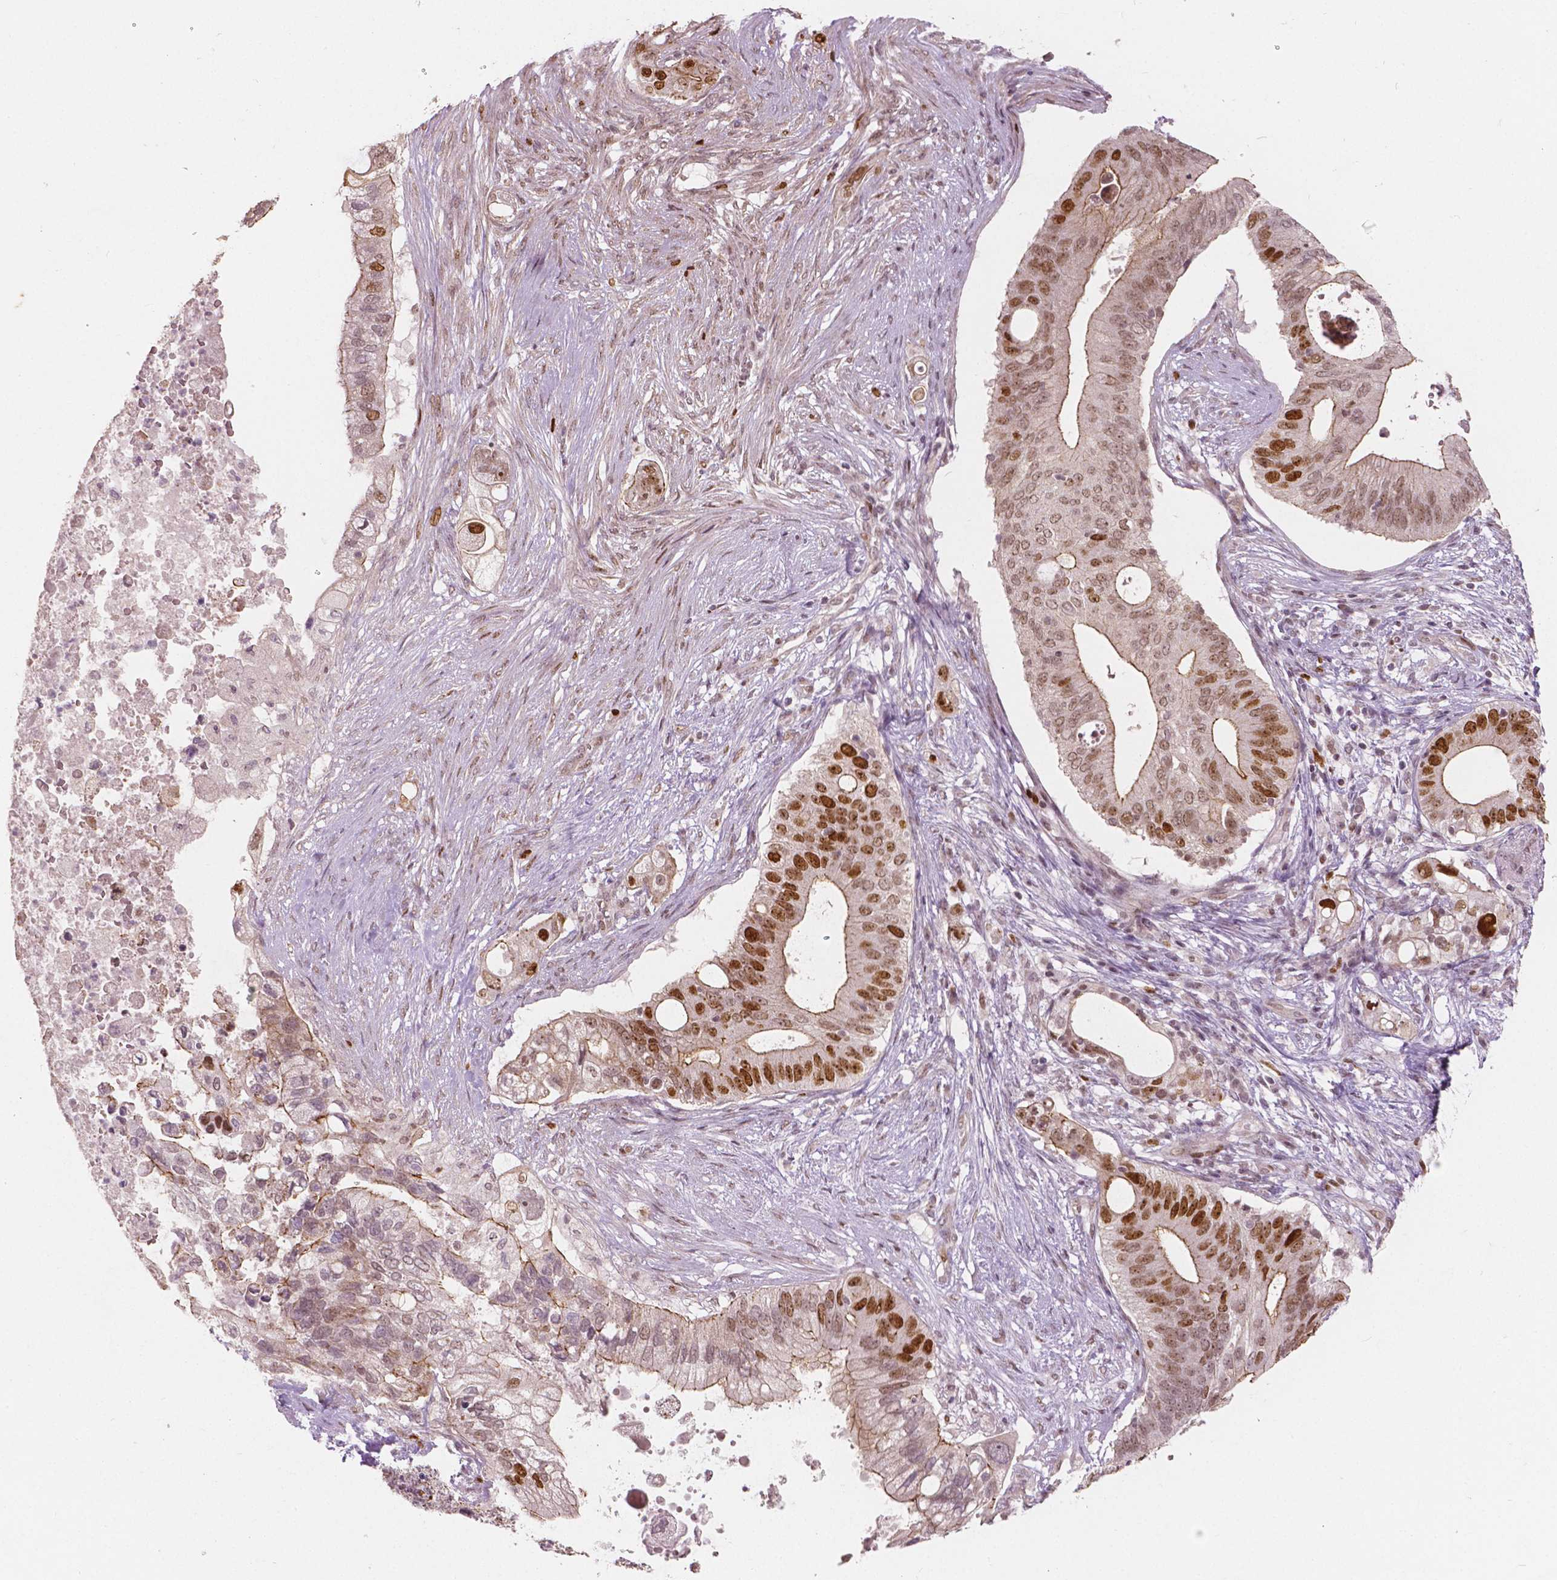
{"staining": {"intensity": "moderate", "quantity": "25%-75%", "location": "cytoplasmic/membranous,nuclear"}, "tissue": "pancreatic cancer", "cell_type": "Tumor cells", "image_type": "cancer", "snomed": [{"axis": "morphology", "description": "Adenocarcinoma, NOS"}, {"axis": "topography", "description": "Pancreas"}], "caption": "A brown stain highlights moderate cytoplasmic/membranous and nuclear expression of a protein in human pancreatic cancer tumor cells. Nuclei are stained in blue.", "gene": "NSD2", "patient": {"sex": "female", "age": 72}}